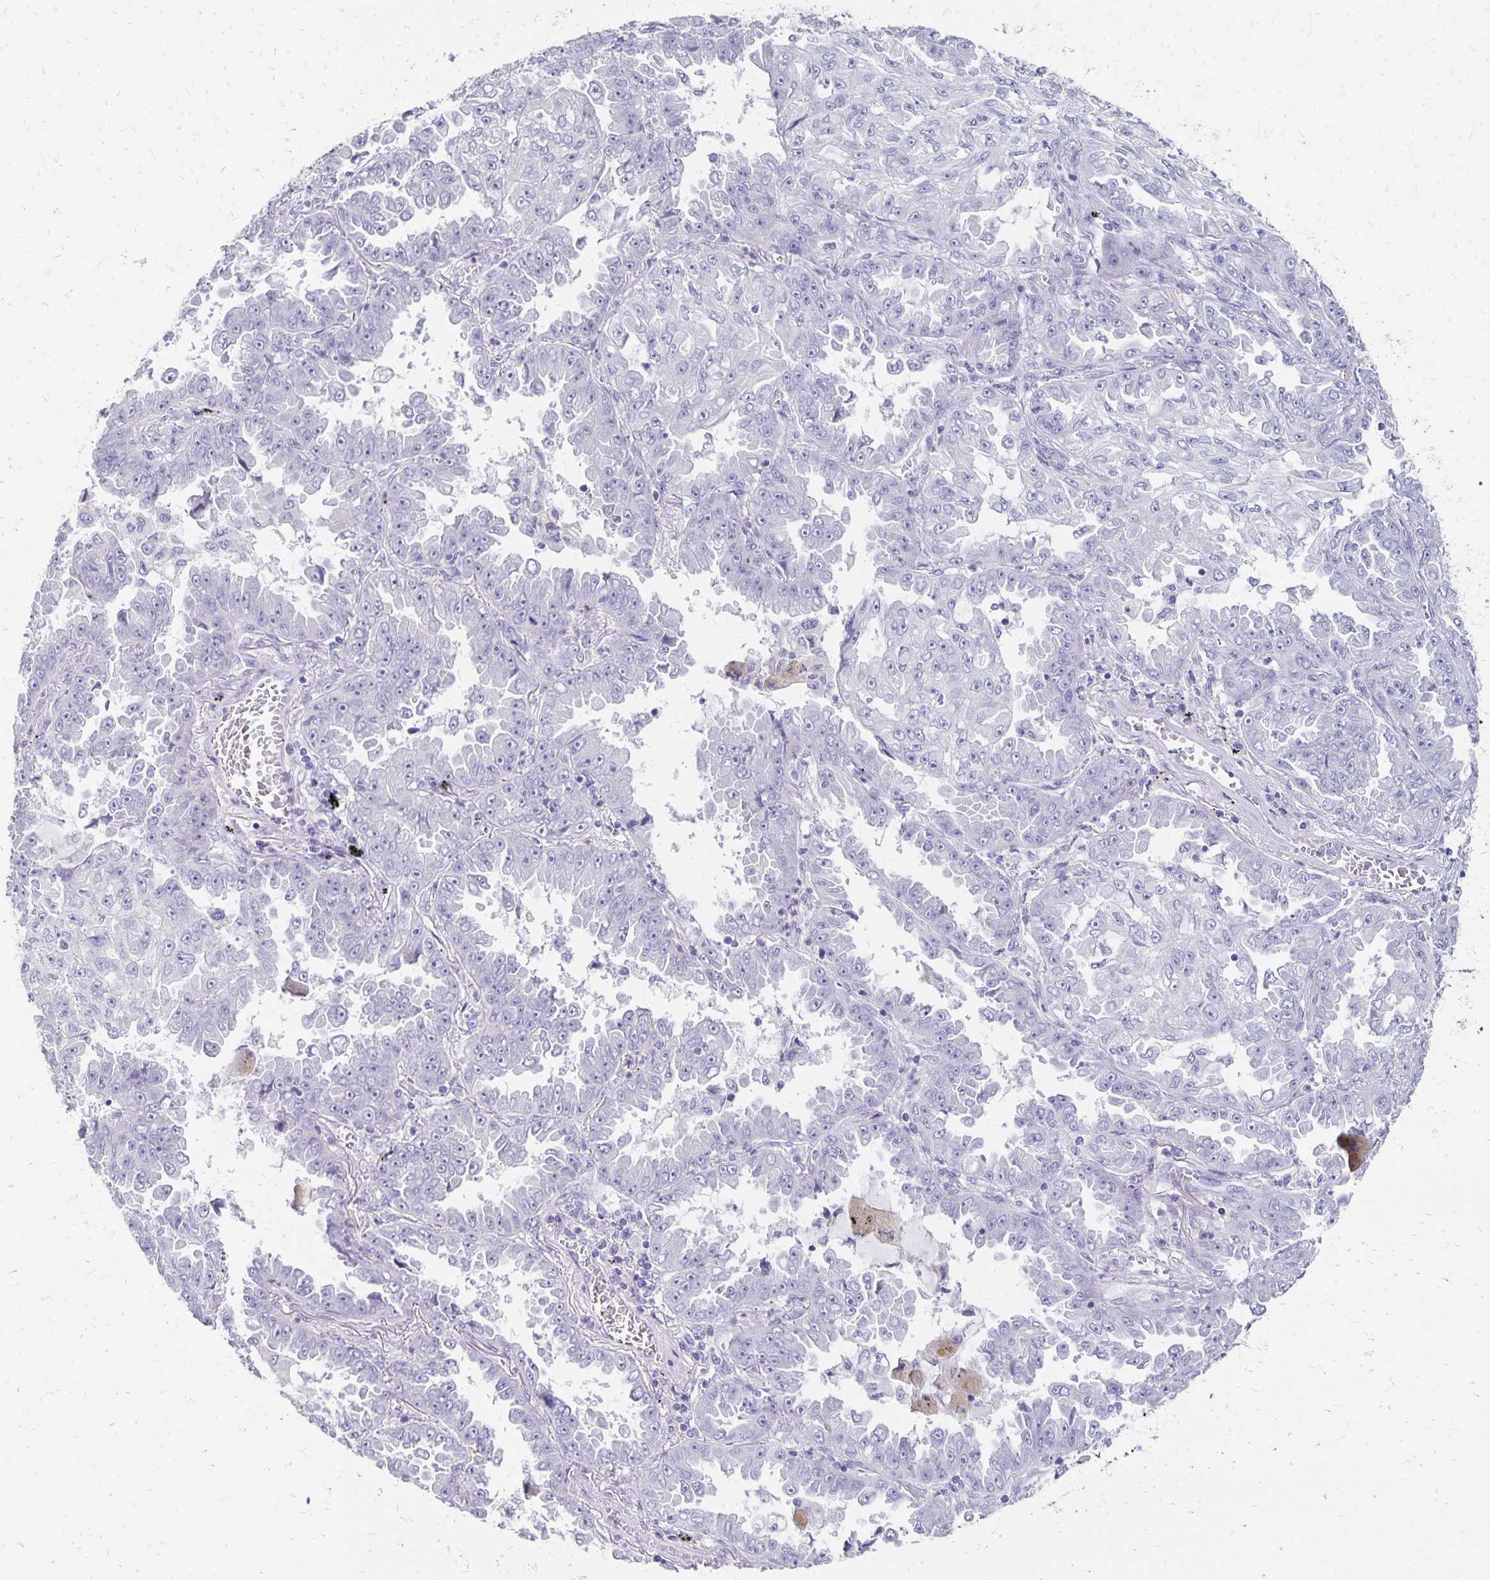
{"staining": {"intensity": "negative", "quantity": "none", "location": "none"}, "tissue": "lung cancer", "cell_type": "Tumor cells", "image_type": "cancer", "snomed": [{"axis": "morphology", "description": "Adenocarcinoma, NOS"}, {"axis": "topography", "description": "Lung"}], "caption": "DAB immunohistochemical staining of human lung adenocarcinoma shows no significant positivity in tumor cells.", "gene": "DYNLT4", "patient": {"sex": "female", "age": 52}}